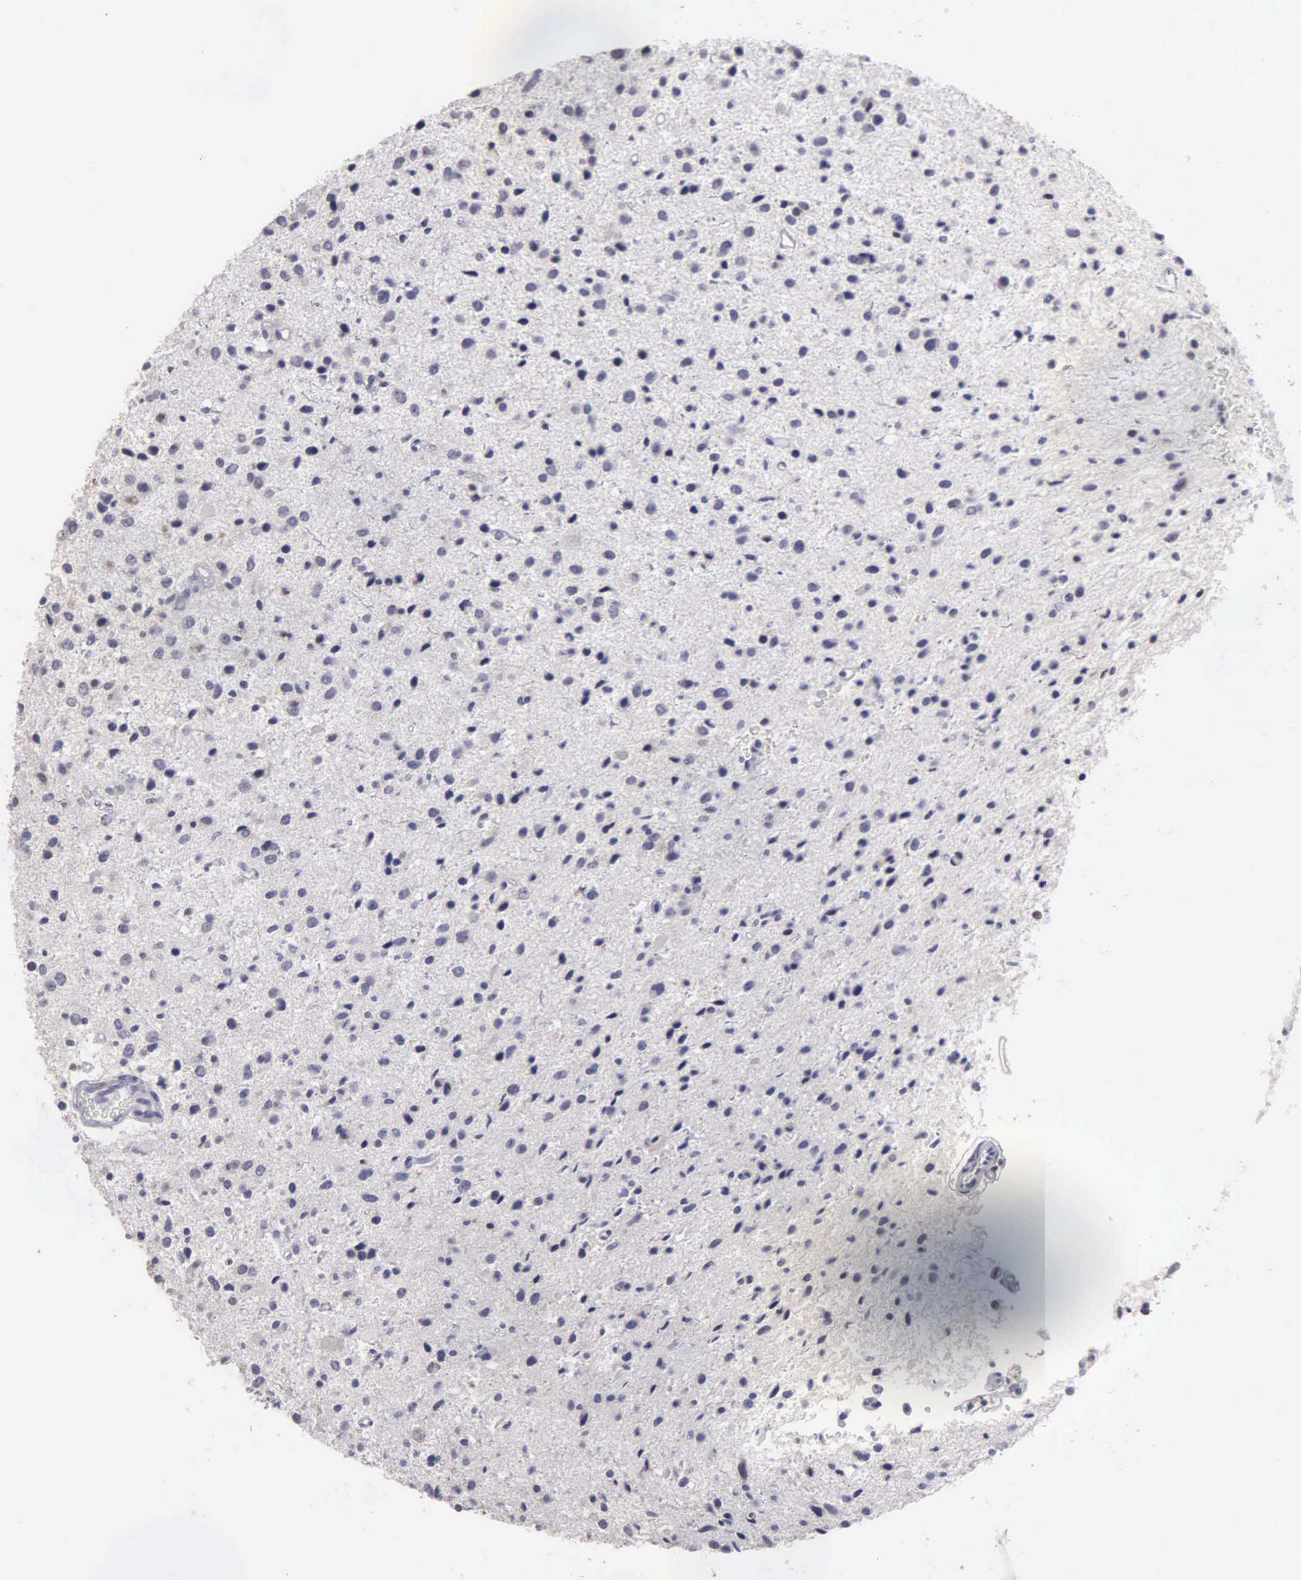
{"staining": {"intensity": "negative", "quantity": "none", "location": "none"}, "tissue": "glioma", "cell_type": "Tumor cells", "image_type": "cancer", "snomed": [{"axis": "morphology", "description": "Glioma, malignant, Low grade"}, {"axis": "topography", "description": "Brain"}], "caption": "Tumor cells show no significant staining in low-grade glioma (malignant).", "gene": "BRD1", "patient": {"sex": "female", "age": 46}}